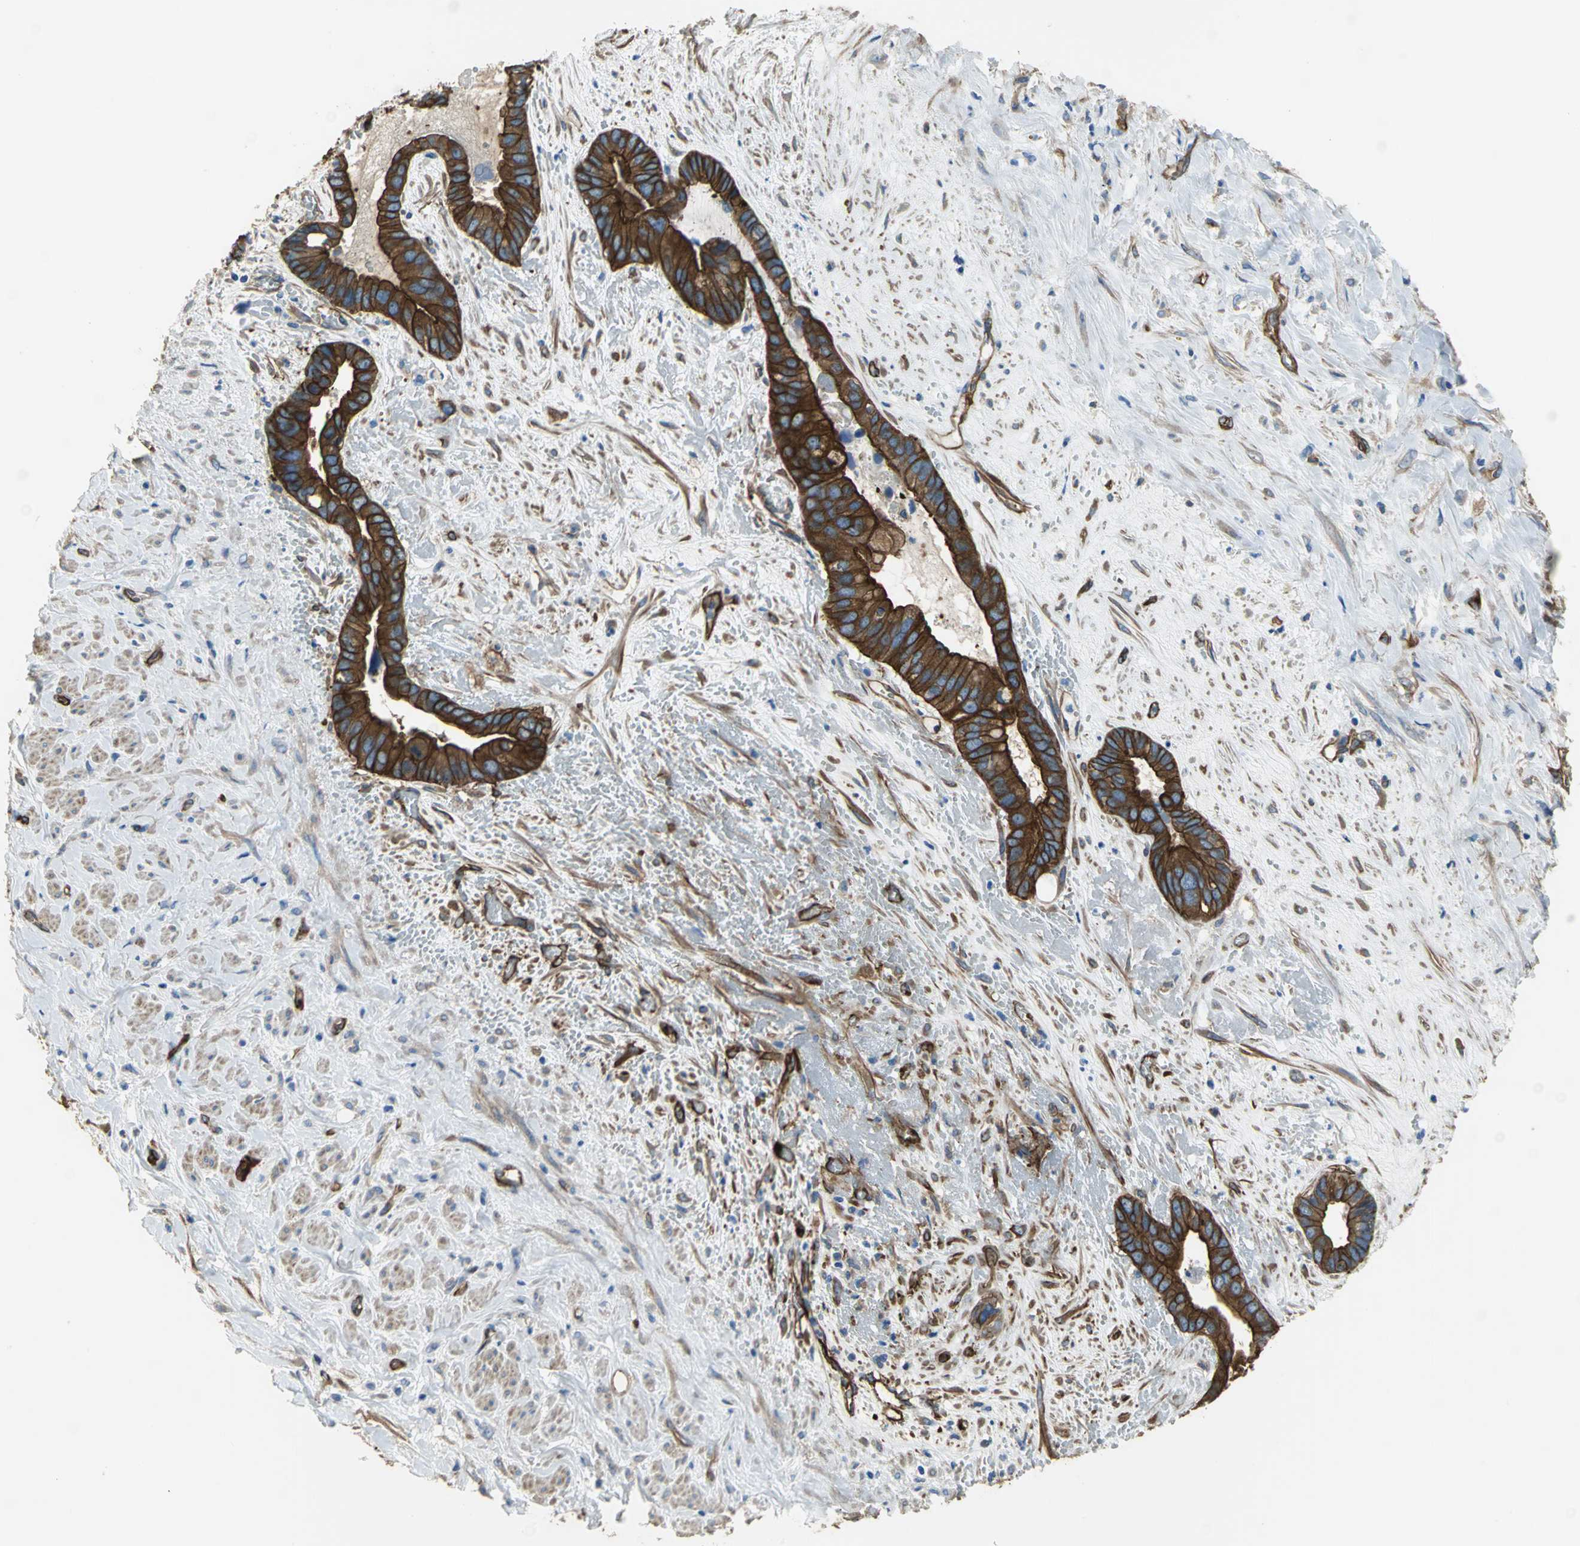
{"staining": {"intensity": "strong", "quantity": ">75%", "location": "cytoplasmic/membranous"}, "tissue": "liver cancer", "cell_type": "Tumor cells", "image_type": "cancer", "snomed": [{"axis": "morphology", "description": "Cholangiocarcinoma"}, {"axis": "topography", "description": "Liver"}], "caption": "Strong cytoplasmic/membranous expression is present in about >75% of tumor cells in liver cholangiocarcinoma.", "gene": "FLNB", "patient": {"sex": "female", "age": 65}}